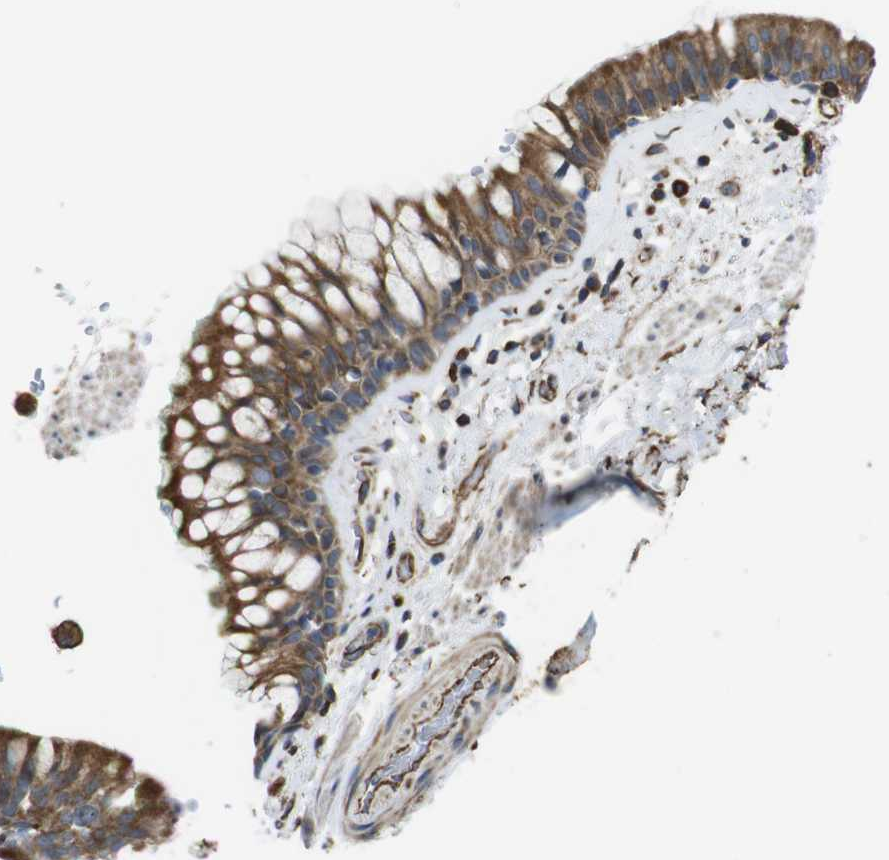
{"staining": {"intensity": "moderate", "quantity": ">75%", "location": "cytoplasmic/membranous"}, "tissue": "bronchus", "cell_type": "Respiratory epithelial cells", "image_type": "normal", "snomed": [{"axis": "morphology", "description": "Normal tissue, NOS"}, {"axis": "topography", "description": "Cartilage tissue"}, {"axis": "topography", "description": "Bronchus"}], "caption": "This photomicrograph shows immunohistochemistry (IHC) staining of unremarkable bronchus, with medium moderate cytoplasmic/membranous positivity in approximately >75% of respiratory epithelial cells.", "gene": "POMK", "patient": {"sex": "female", "age": 53}}